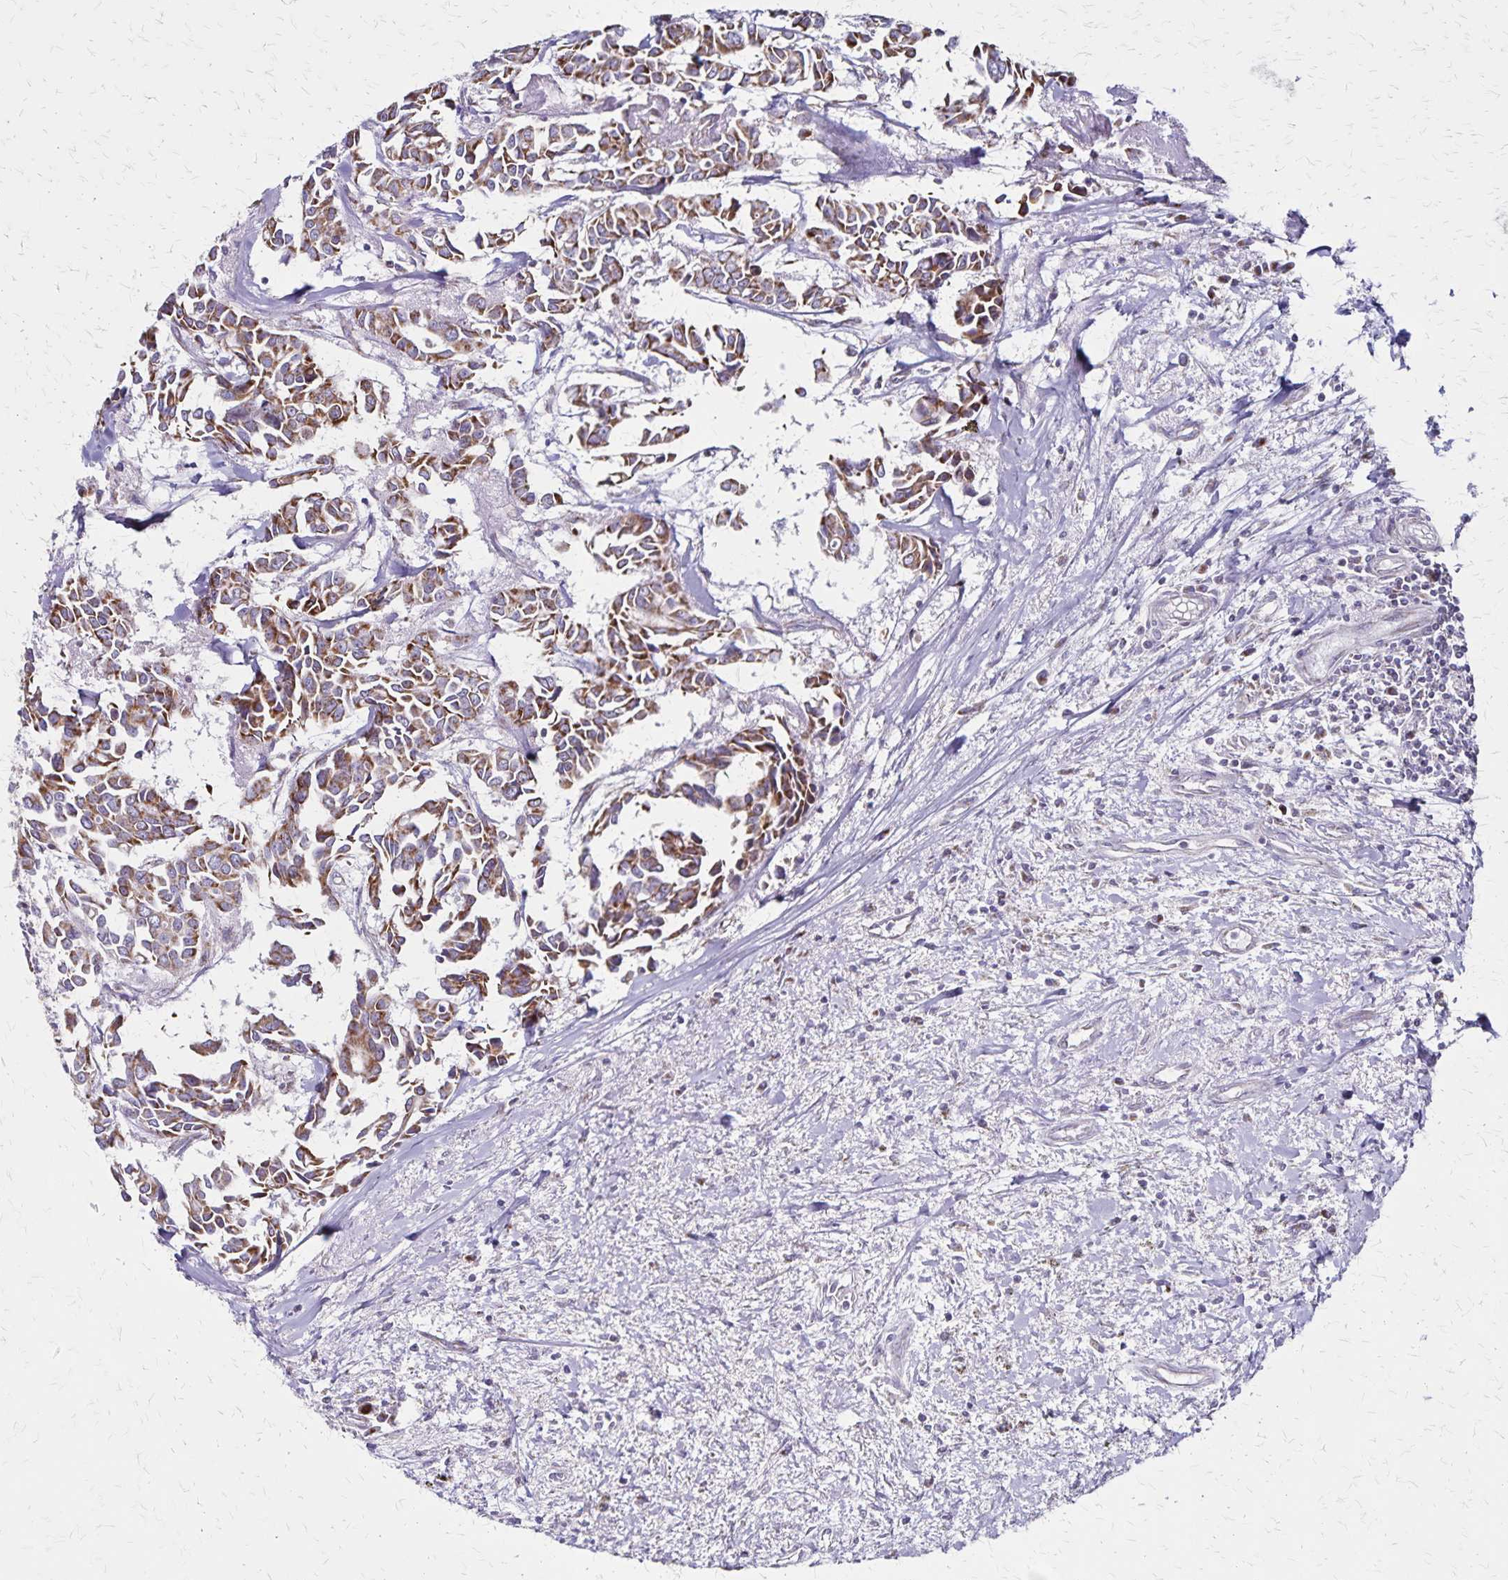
{"staining": {"intensity": "moderate", "quantity": ">75%", "location": "cytoplasmic/membranous"}, "tissue": "breast cancer", "cell_type": "Tumor cells", "image_type": "cancer", "snomed": [{"axis": "morphology", "description": "Duct carcinoma"}, {"axis": "topography", "description": "Breast"}], "caption": "A brown stain labels moderate cytoplasmic/membranous positivity of a protein in breast cancer (intraductal carcinoma) tumor cells.", "gene": "NFS1", "patient": {"sex": "female", "age": 54}}